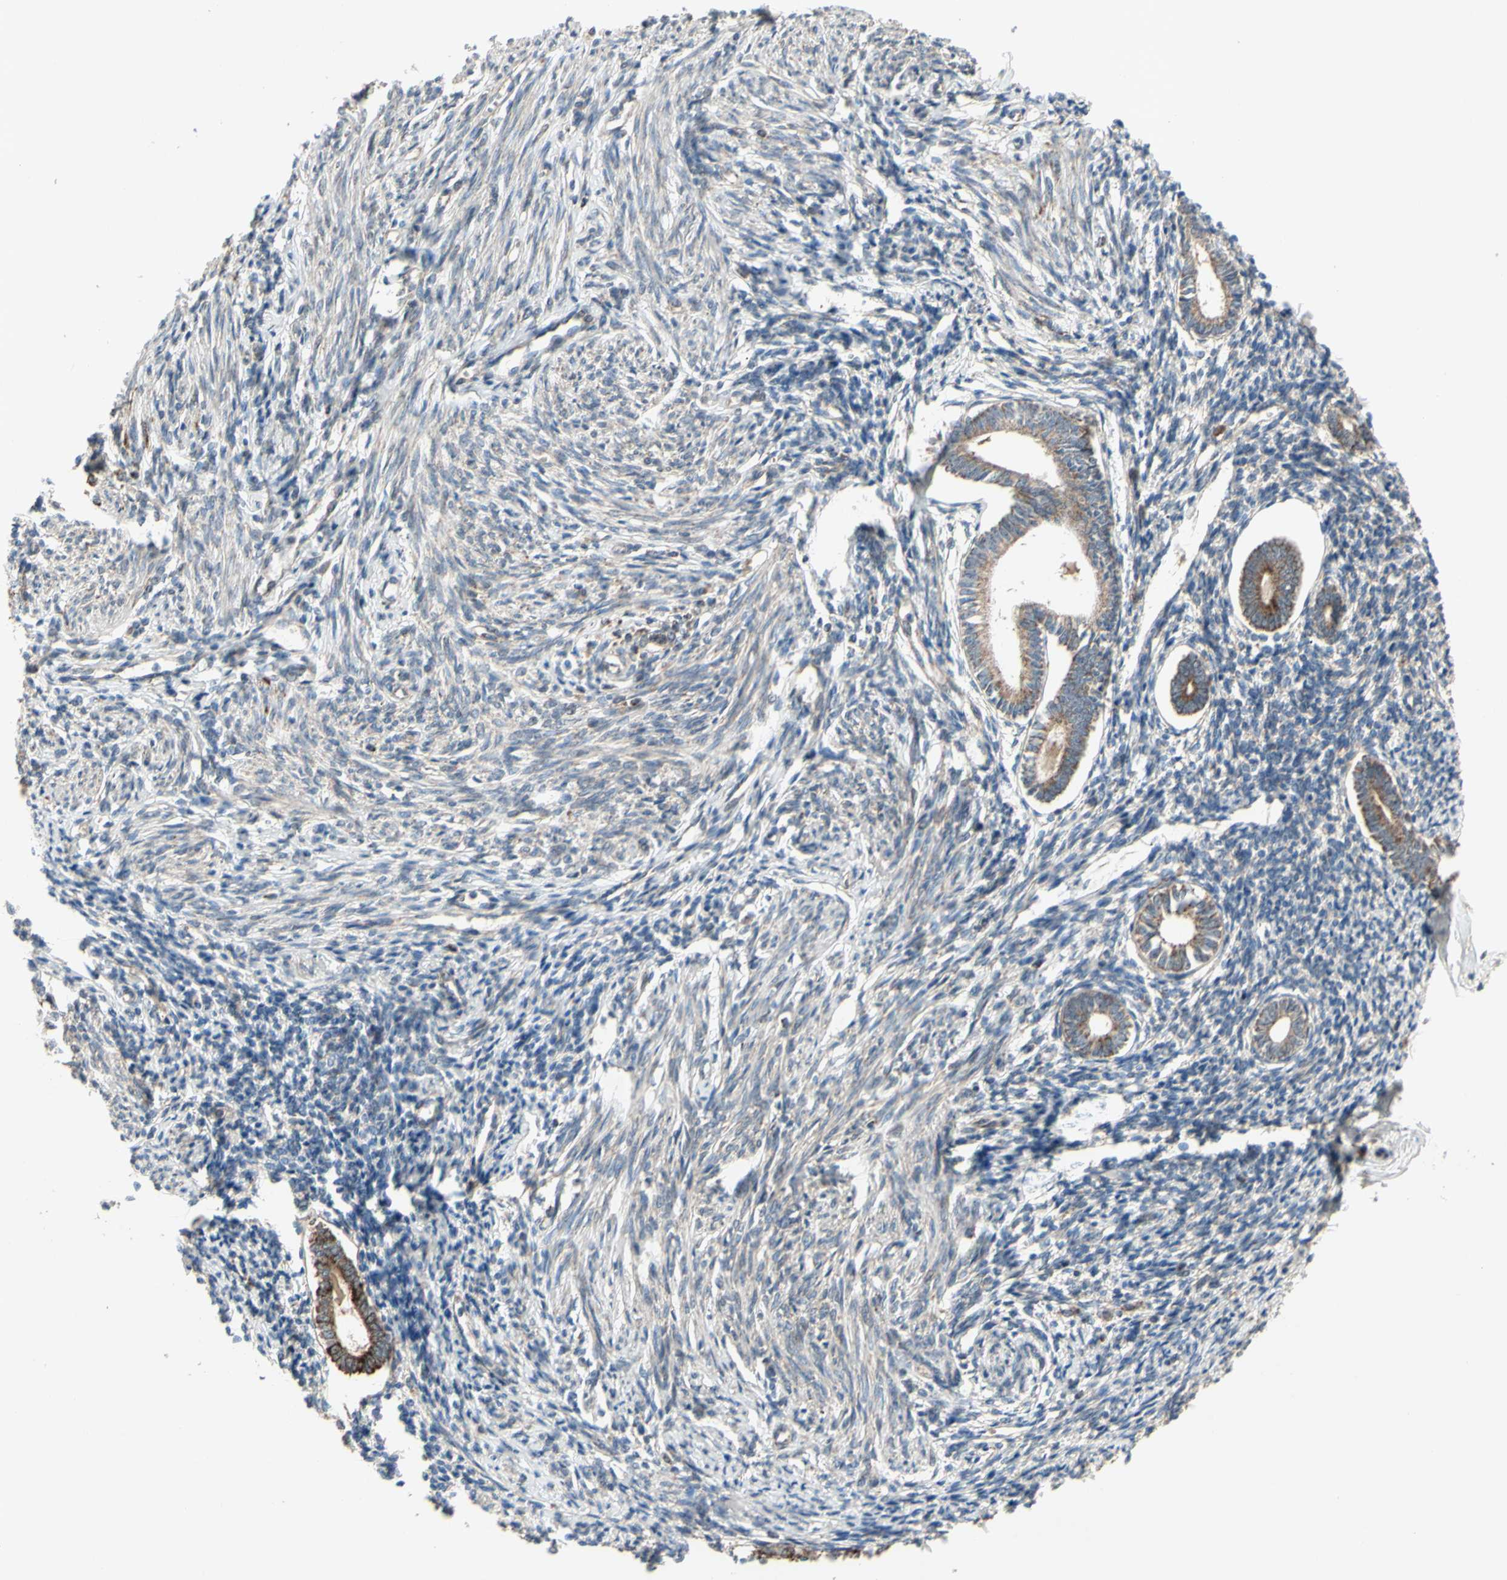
{"staining": {"intensity": "weak", "quantity": "25%-75%", "location": "cytoplasmic/membranous"}, "tissue": "endometrium", "cell_type": "Cells in endometrial stroma", "image_type": "normal", "snomed": [{"axis": "morphology", "description": "Normal tissue, NOS"}, {"axis": "topography", "description": "Endometrium"}], "caption": "Normal endometrium demonstrates weak cytoplasmic/membranous staining in approximately 25%-75% of cells in endometrial stroma.", "gene": "CD164", "patient": {"sex": "female", "age": 71}}